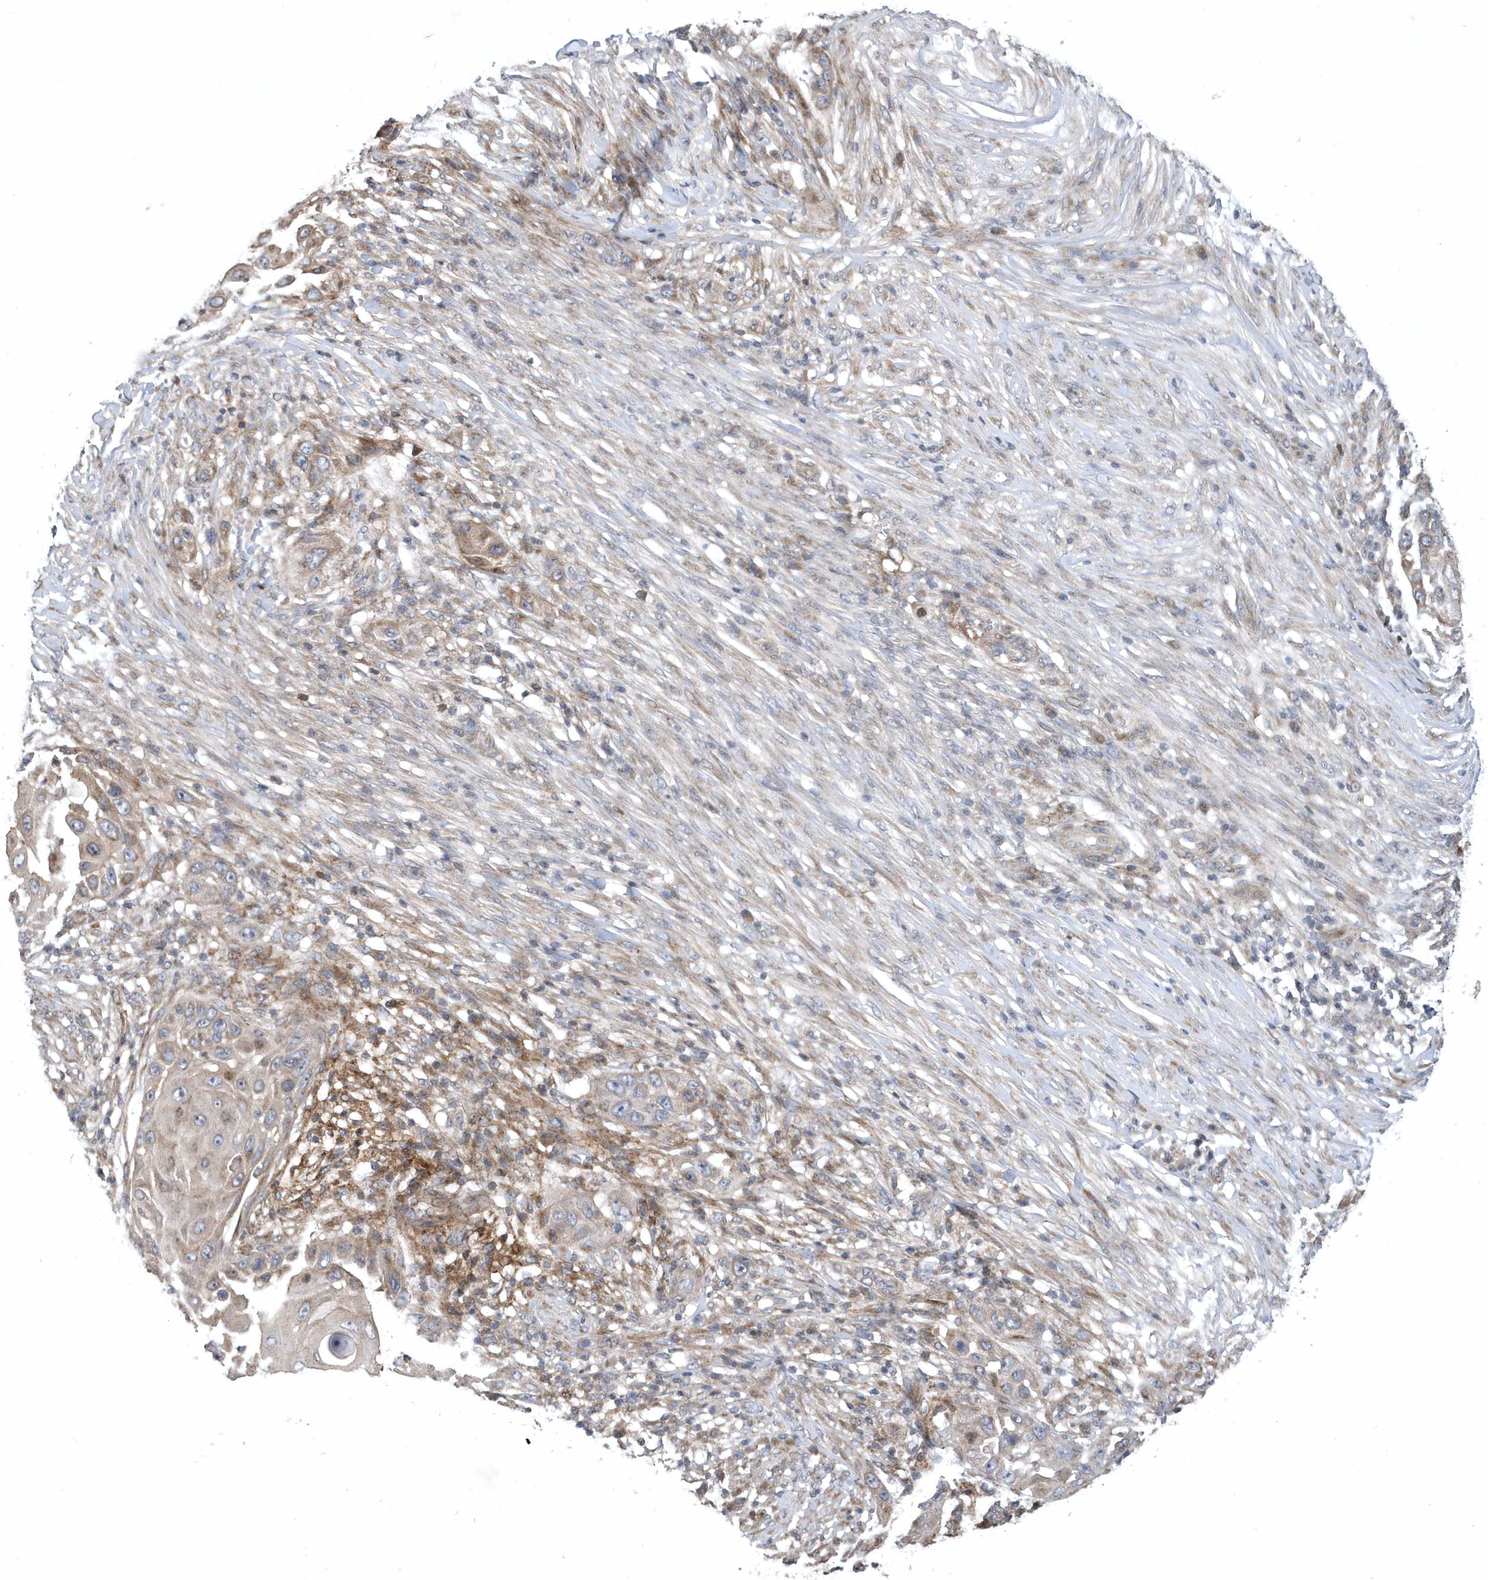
{"staining": {"intensity": "weak", "quantity": "<25%", "location": "cytoplasmic/membranous"}, "tissue": "skin cancer", "cell_type": "Tumor cells", "image_type": "cancer", "snomed": [{"axis": "morphology", "description": "Squamous cell carcinoma, NOS"}, {"axis": "topography", "description": "Skin"}], "caption": "Image shows no significant protein expression in tumor cells of skin squamous cell carcinoma.", "gene": "HMGCS1", "patient": {"sex": "female", "age": 44}}